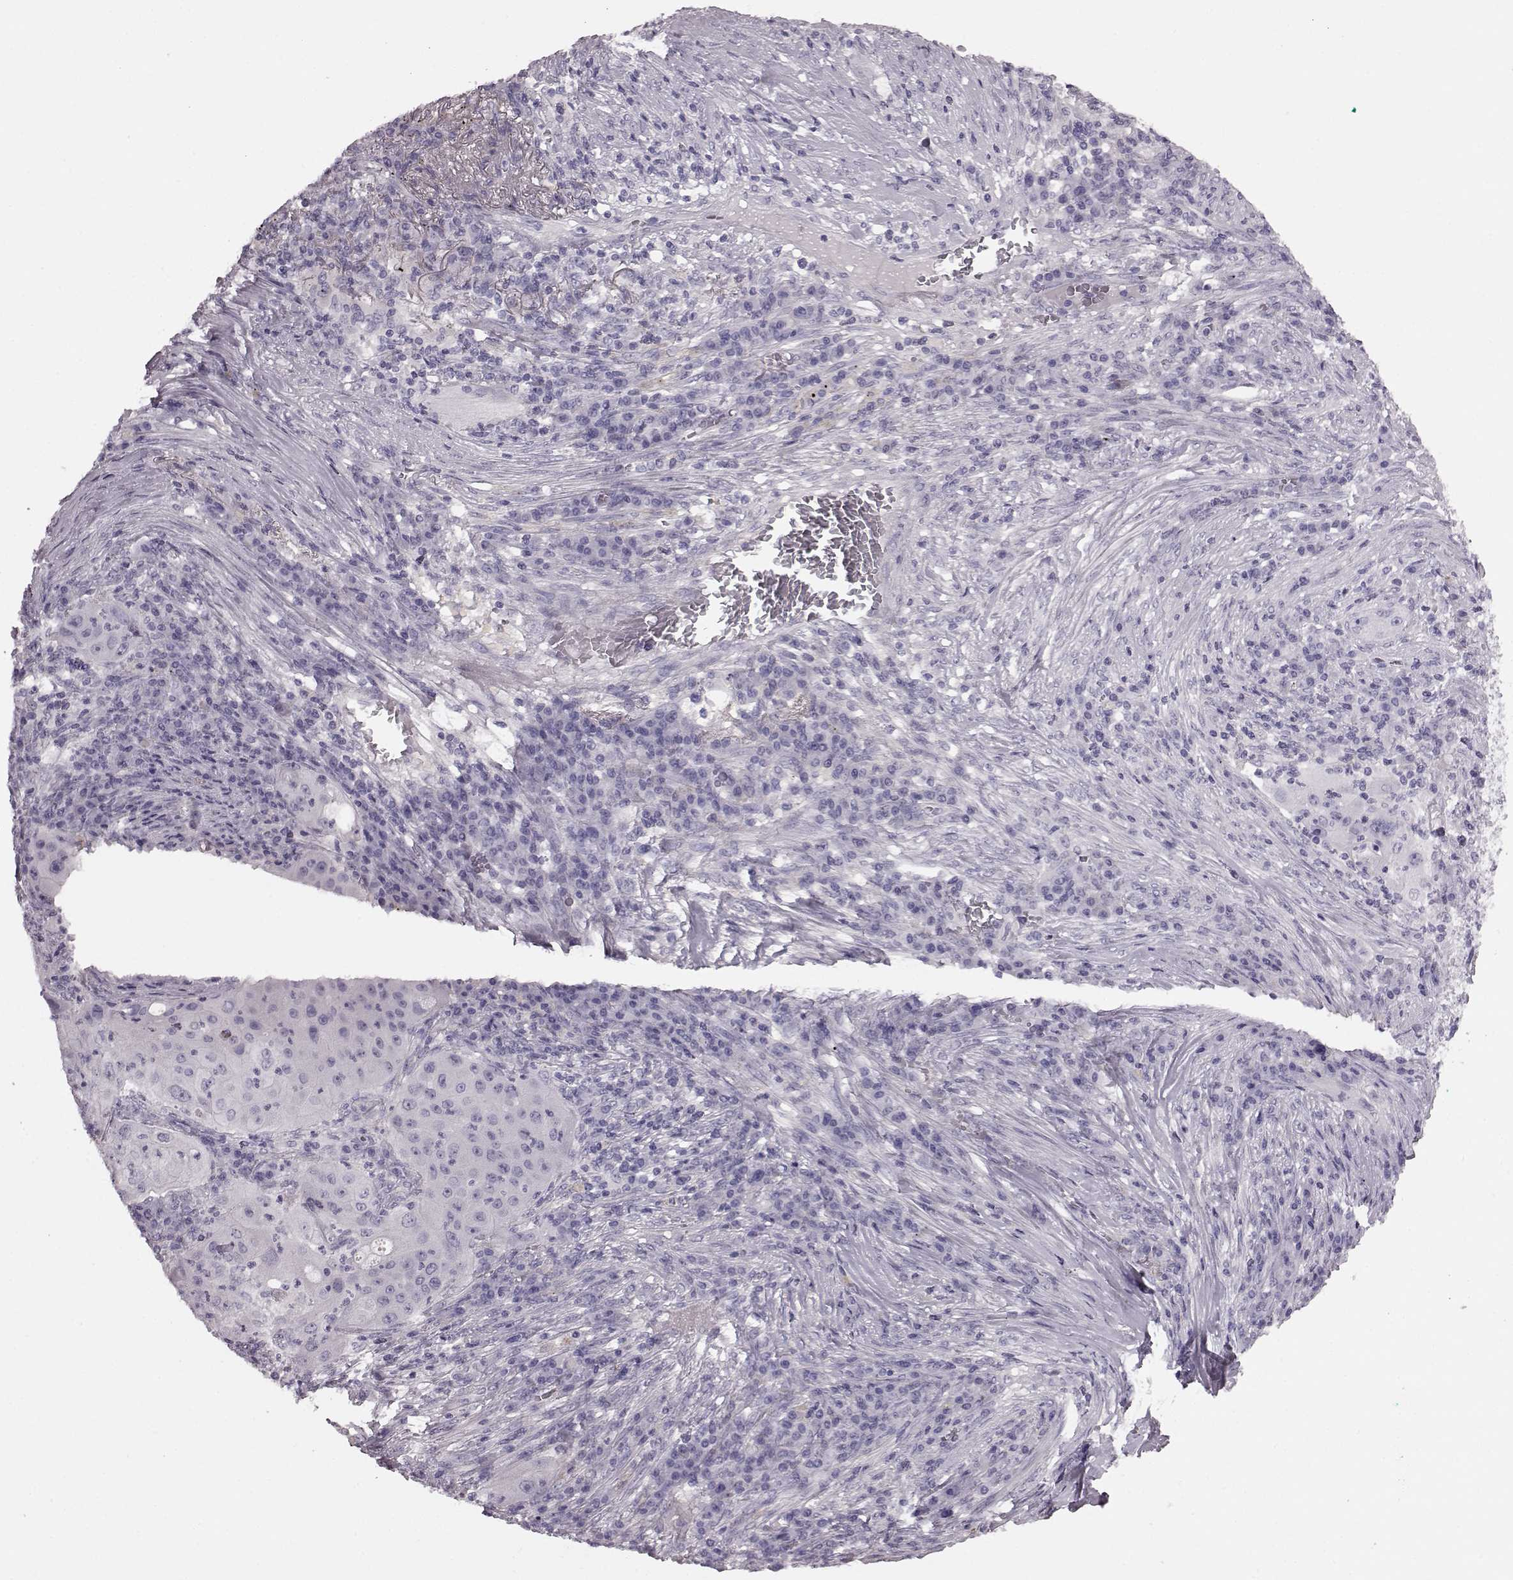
{"staining": {"intensity": "negative", "quantity": "none", "location": "none"}, "tissue": "lung cancer", "cell_type": "Tumor cells", "image_type": "cancer", "snomed": [{"axis": "morphology", "description": "Squamous cell carcinoma, NOS"}, {"axis": "topography", "description": "Lung"}], "caption": "Lung squamous cell carcinoma was stained to show a protein in brown. There is no significant staining in tumor cells. Brightfield microscopy of IHC stained with DAB (3,3'-diaminobenzidine) (brown) and hematoxylin (blue), captured at high magnification.", "gene": "SNTG1", "patient": {"sex": "female", "age": 59}}